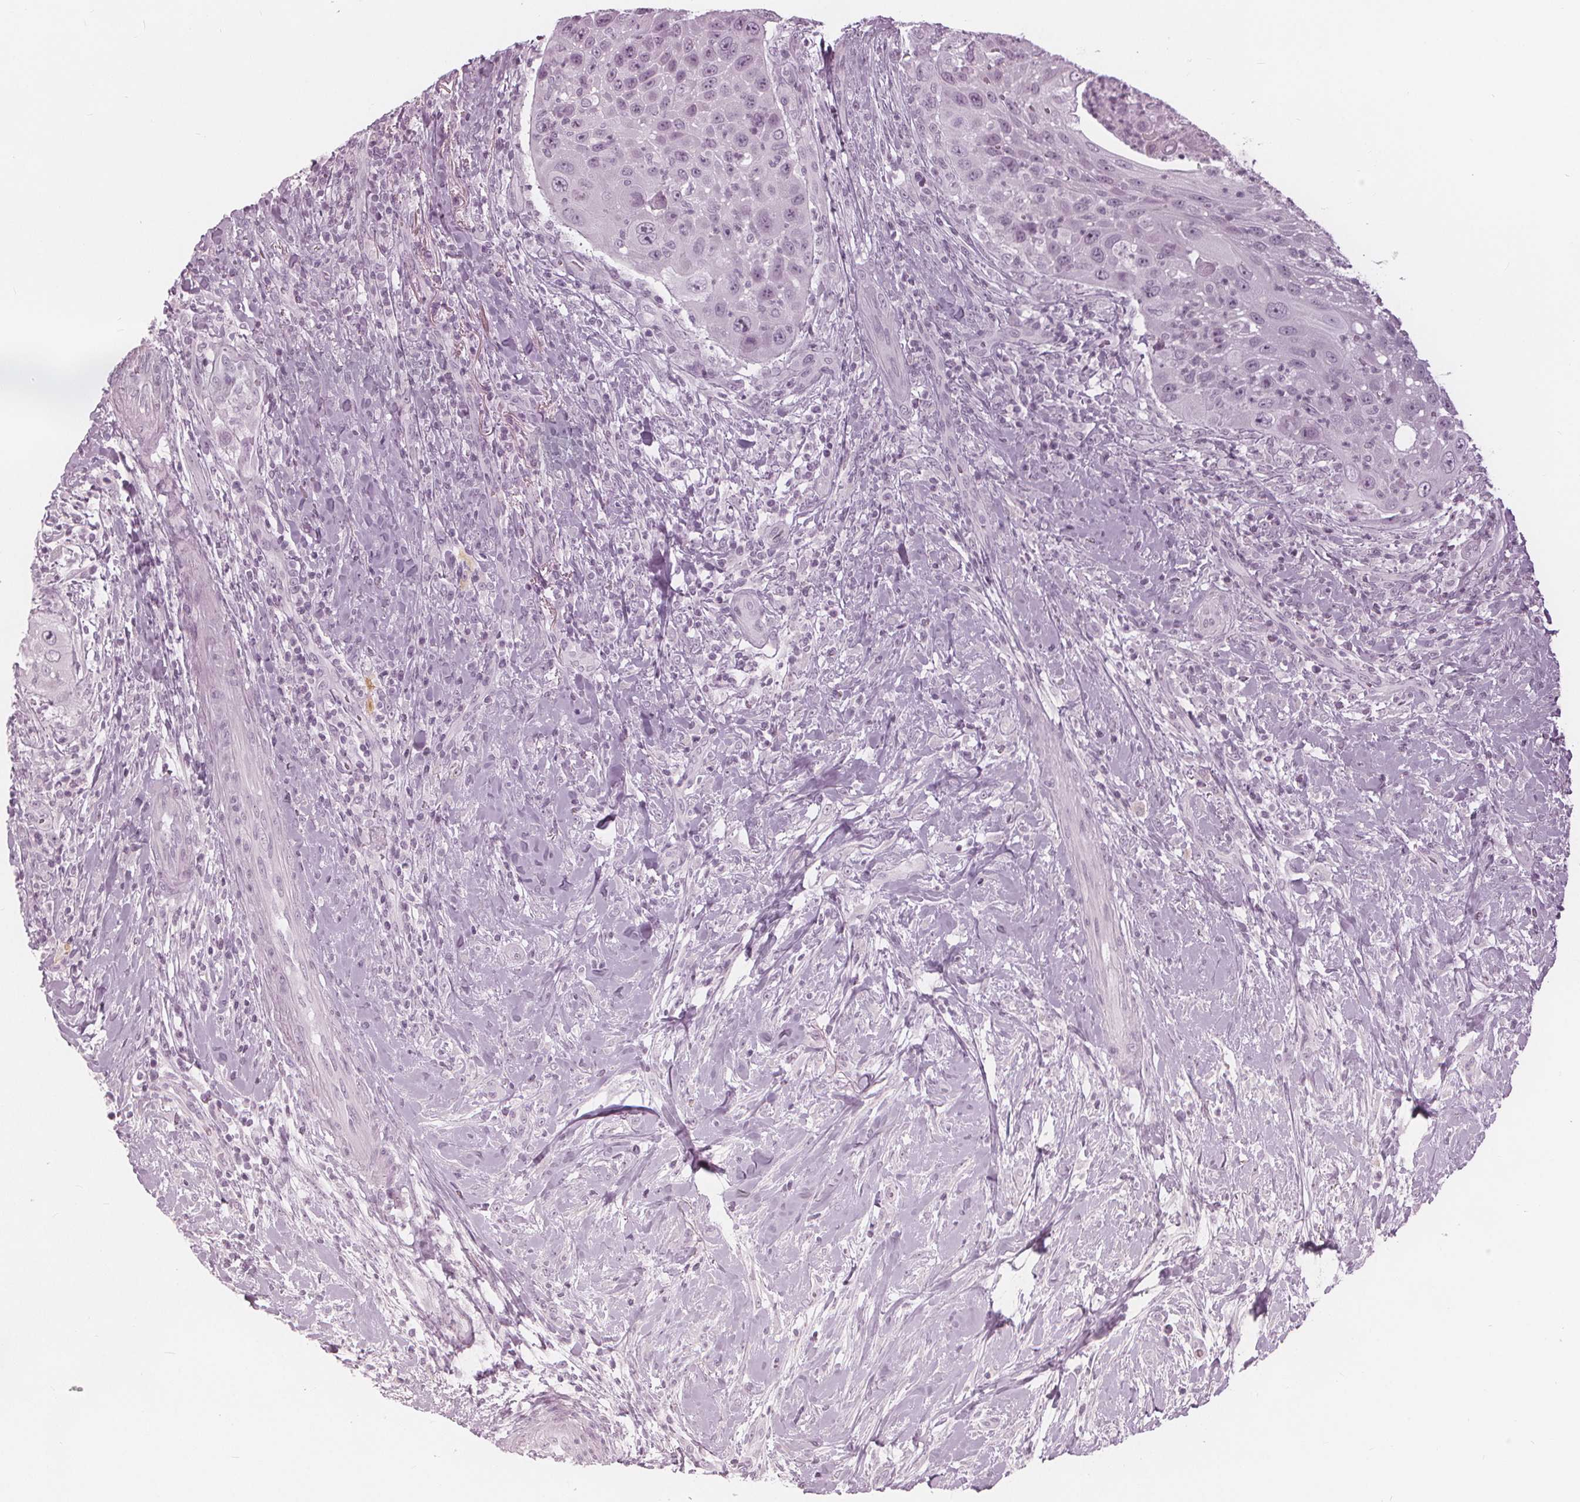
{"staining": {"intensity": "negative", "quantity": "none", "location": "none"}, "tissue": "head and neck cancer", "cell_type": "Tumor cells", "image_type": "cancer", "snomed": [{"axis": "morphology", "description": "Squamous cell carcinoma, NOS"}, {"axis": "topography", "description": "Head-Neck"}], "caption": "Immunohistochemical staining of human head and neck squamous cell carcinoma displays no significant expression in tumor cells.", "gene": "PAEP", "patient": {"sex": "male", "age": 69}}